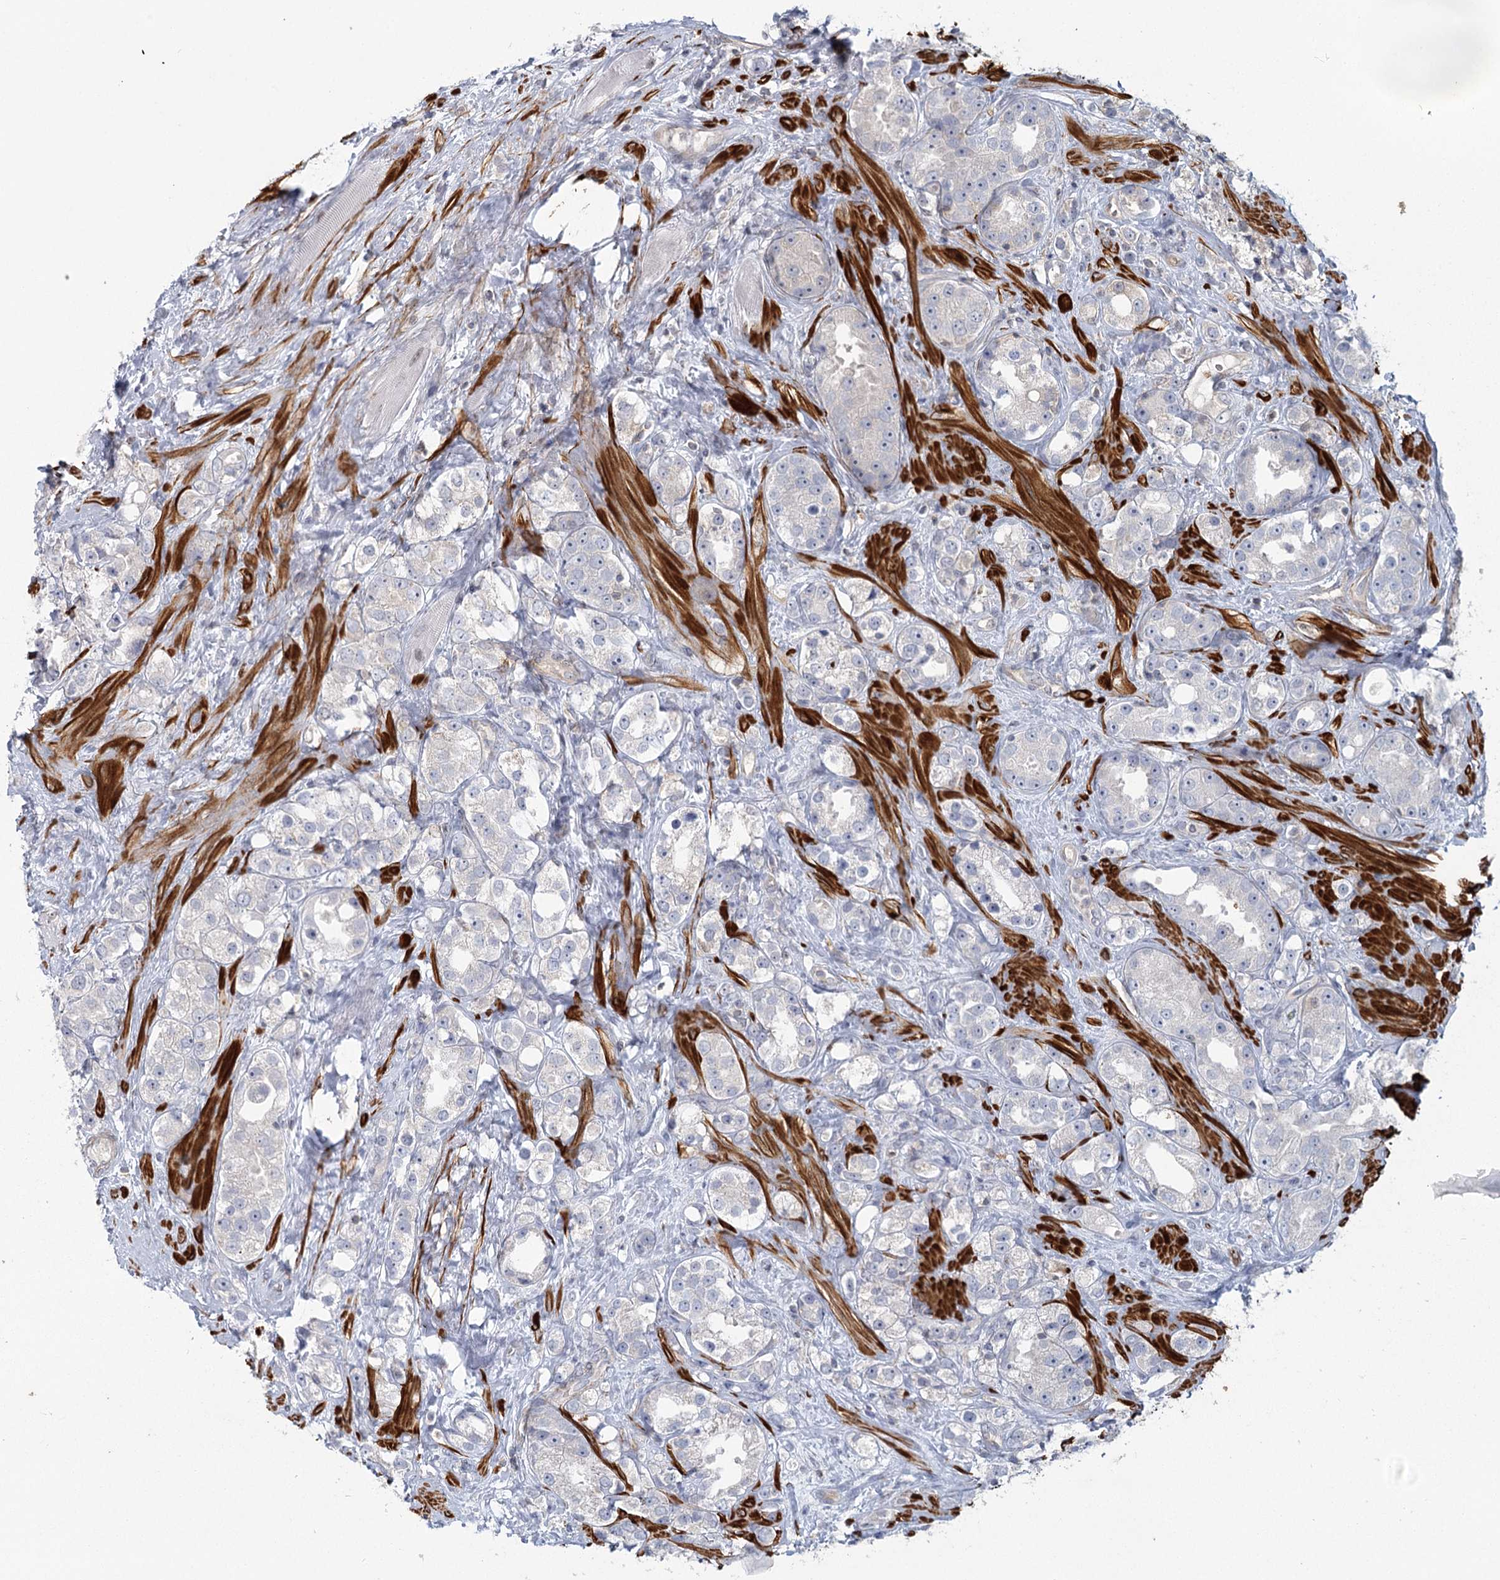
{"staining": {"intensity": "negative", "quantity": "none", "location": "none"}, "tissue": "prostate cancer", "cell_type": "Tumor cells", "image_type": "cancer", "snomed": [{"axis": "morphology", "description": "Adenocarcinoma, NOS"}, {"axis": "topography", "description": "Prostate"}], "caption": "A high-resolution micrograph shows IHC staining of prostate cancer, which displays no significant positivity in tumor cells. (DAB immunohistochemistry (IHC), high magnification).", "gene": "USP11", "patient": {"sex": "male", "age": 79}}